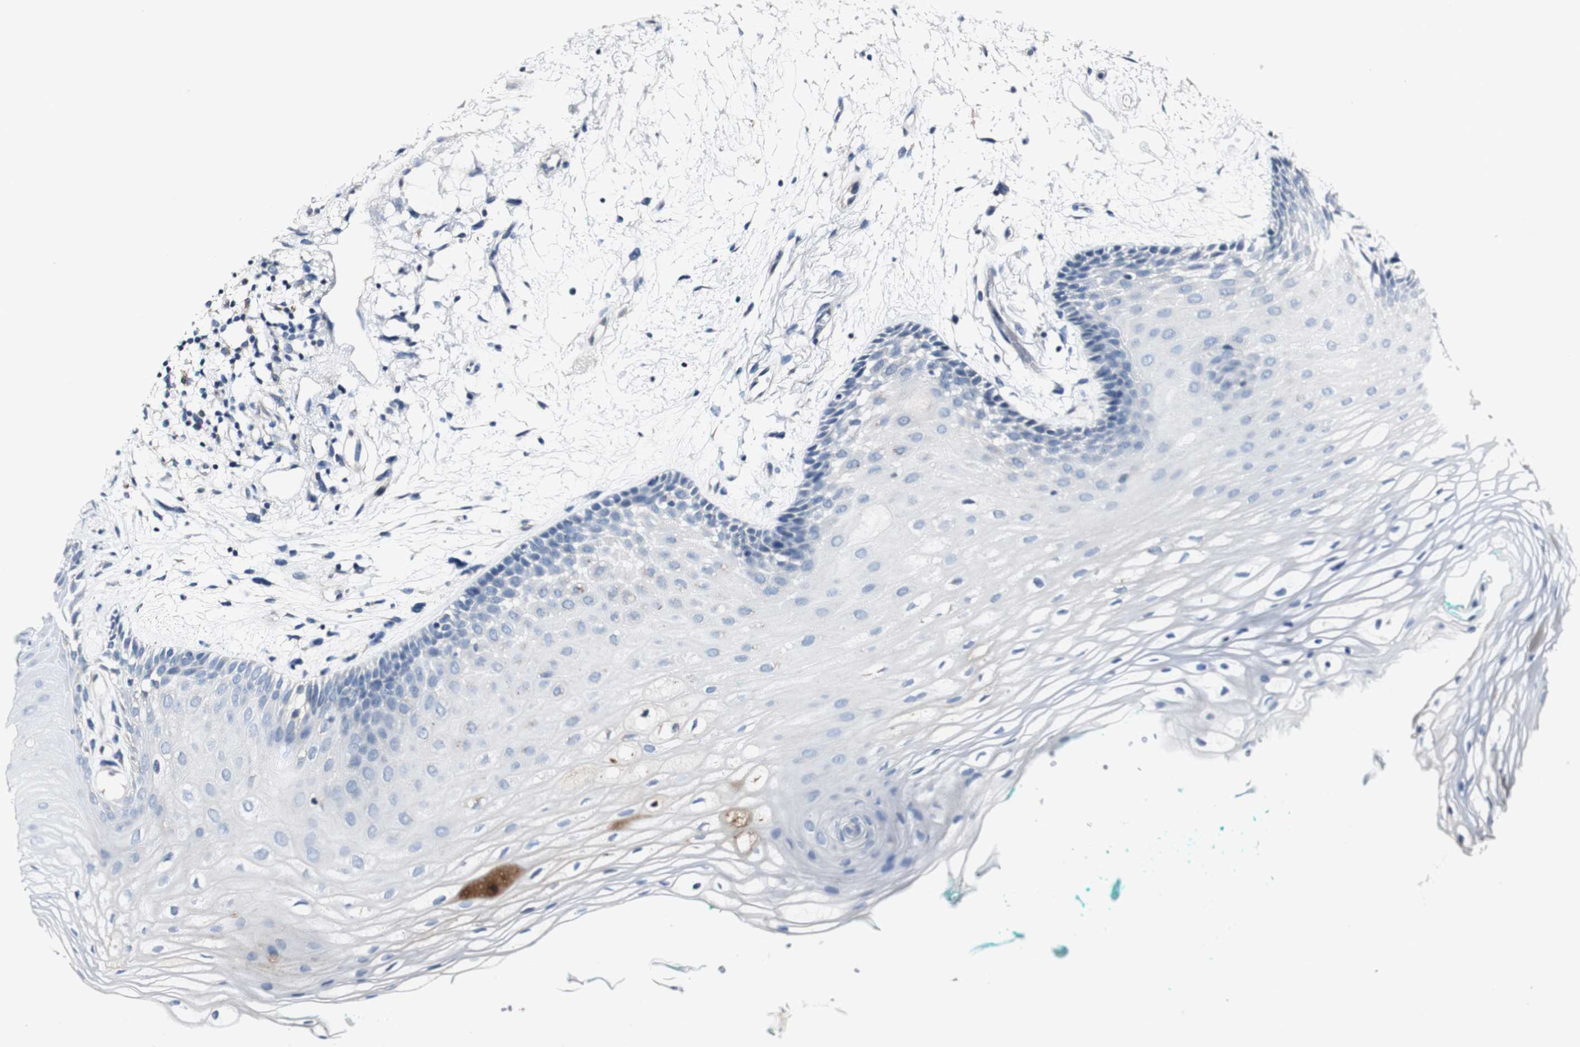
{"staining": {"intensity": "negative", "quantity": "none", "location": "none"}, "tissue": "oral mucosa", "cell_type": "Squamous epithelial cells", "image_type": "normal", "snomed": [{"axis": "morphology", "description": "Normal tissue, NOS"}, {"axis": "topography", "description": "Skeletal muscle"}, {"axis": "topography", "description": "Oral tissue"}, {"axis": "topography", "description": "Peripheral nerve tissue"}], "caption": "IHC image of normal oral mucosa: human oral mucosa stained with DAB (3,3'-diaminobenzidine) reveals no significant protein positivity in squamous epithelial cells.", "gene": "GRAMD1A", "patient": {"sex": "female", "age": 84}}